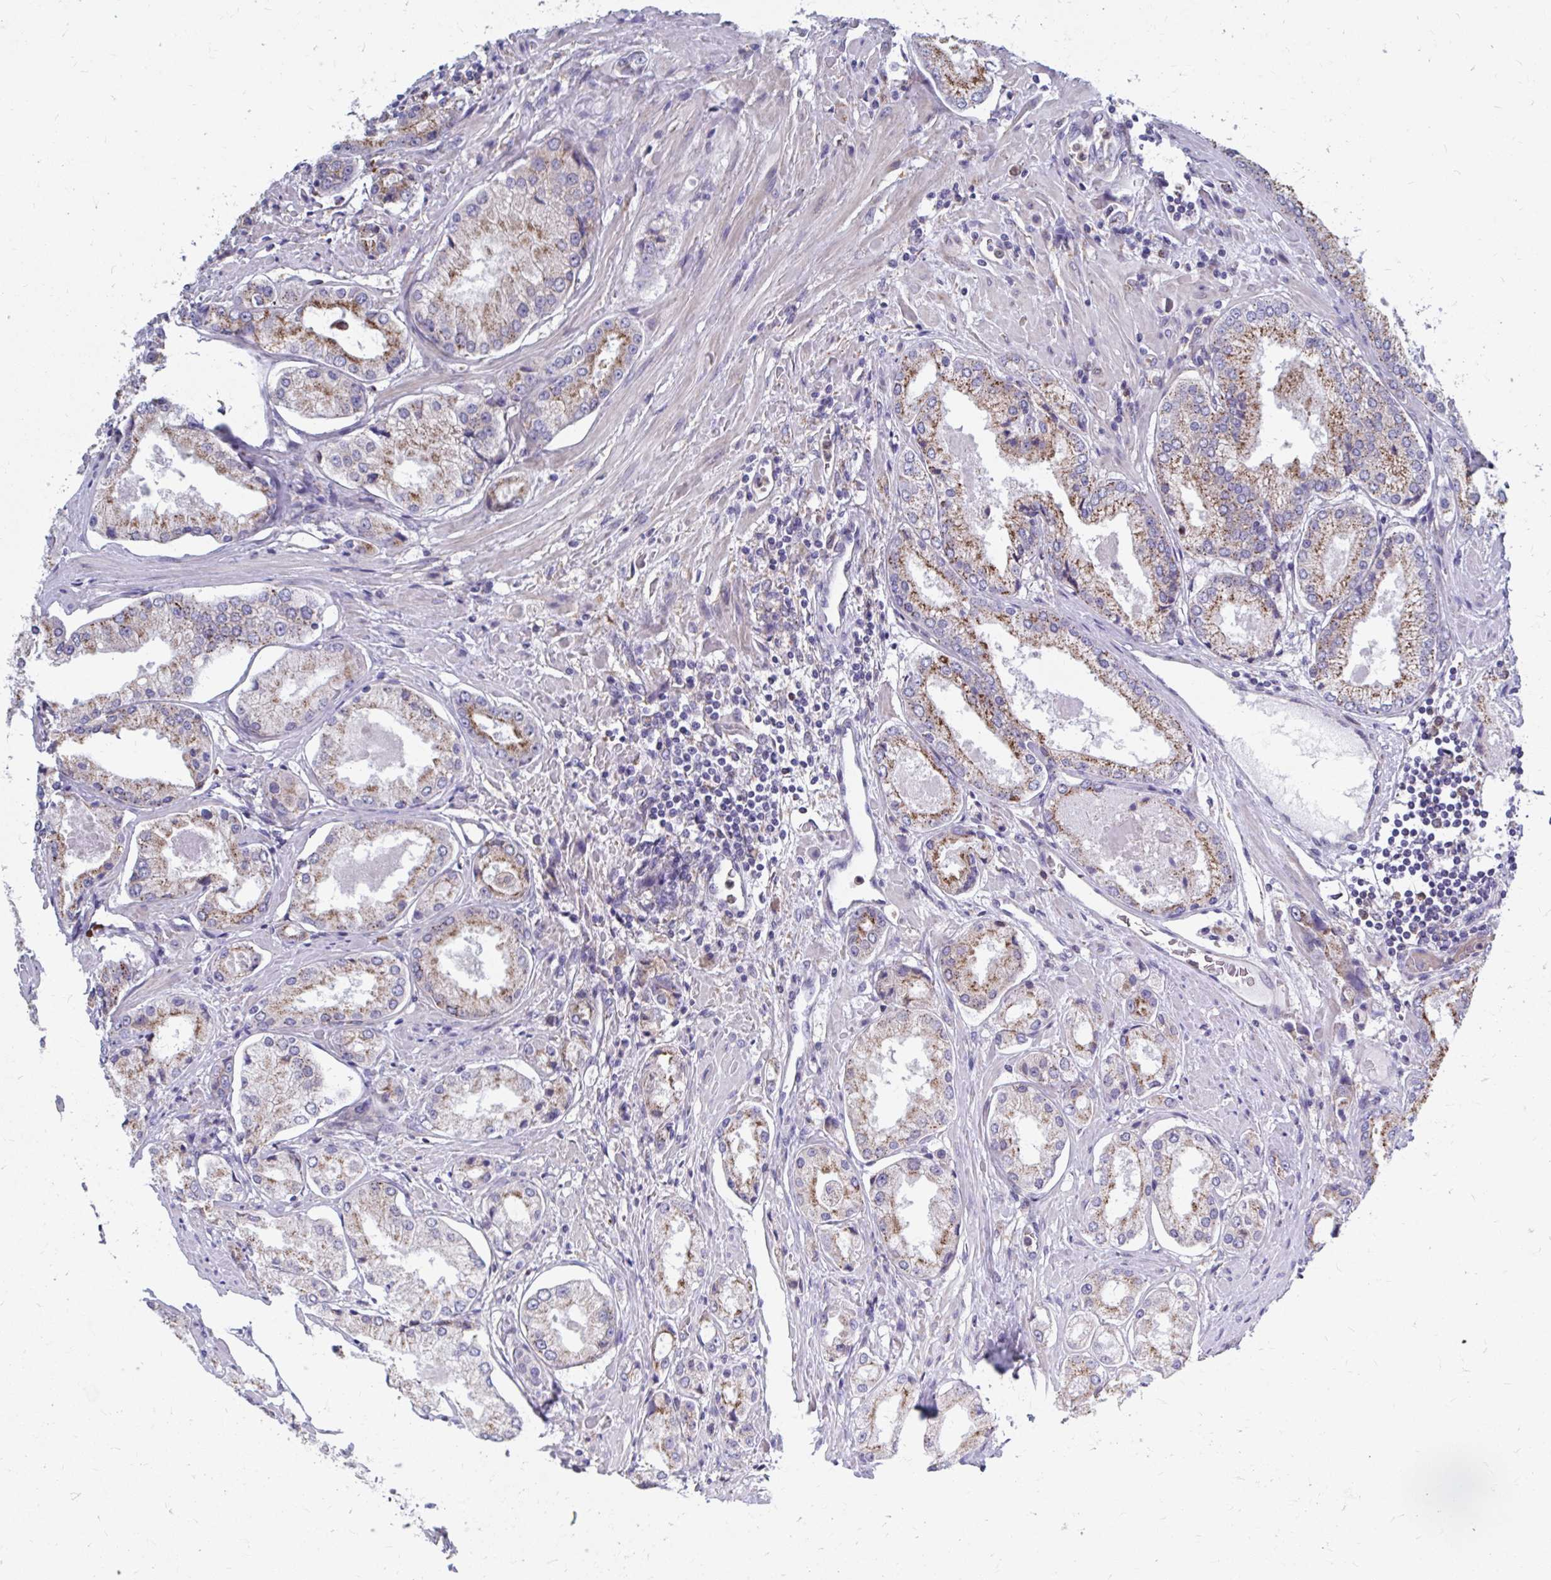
{"staining": {"intensity": "moderate", "quantity": ">75%", "location": "cytoplasmic/membranous"}, "tissue": "prostate cancer", "cell_type": "Tumor cells", "image_type": "cancer", "snomed": [{"axis": "morphology", "description": "Adenocarcinoma, Low grade"}, {"axis": "topography", "description": "Prostate"}], "caption": "Immunohistochemical staining of human prostate adenocarcinoma (low-grade) exhibits moderate cytoplasmic/membranous protein staining in about >75% of tumor cells.", "gene": "FKBP2", "patient": {"sex": "male", "age": 68}}